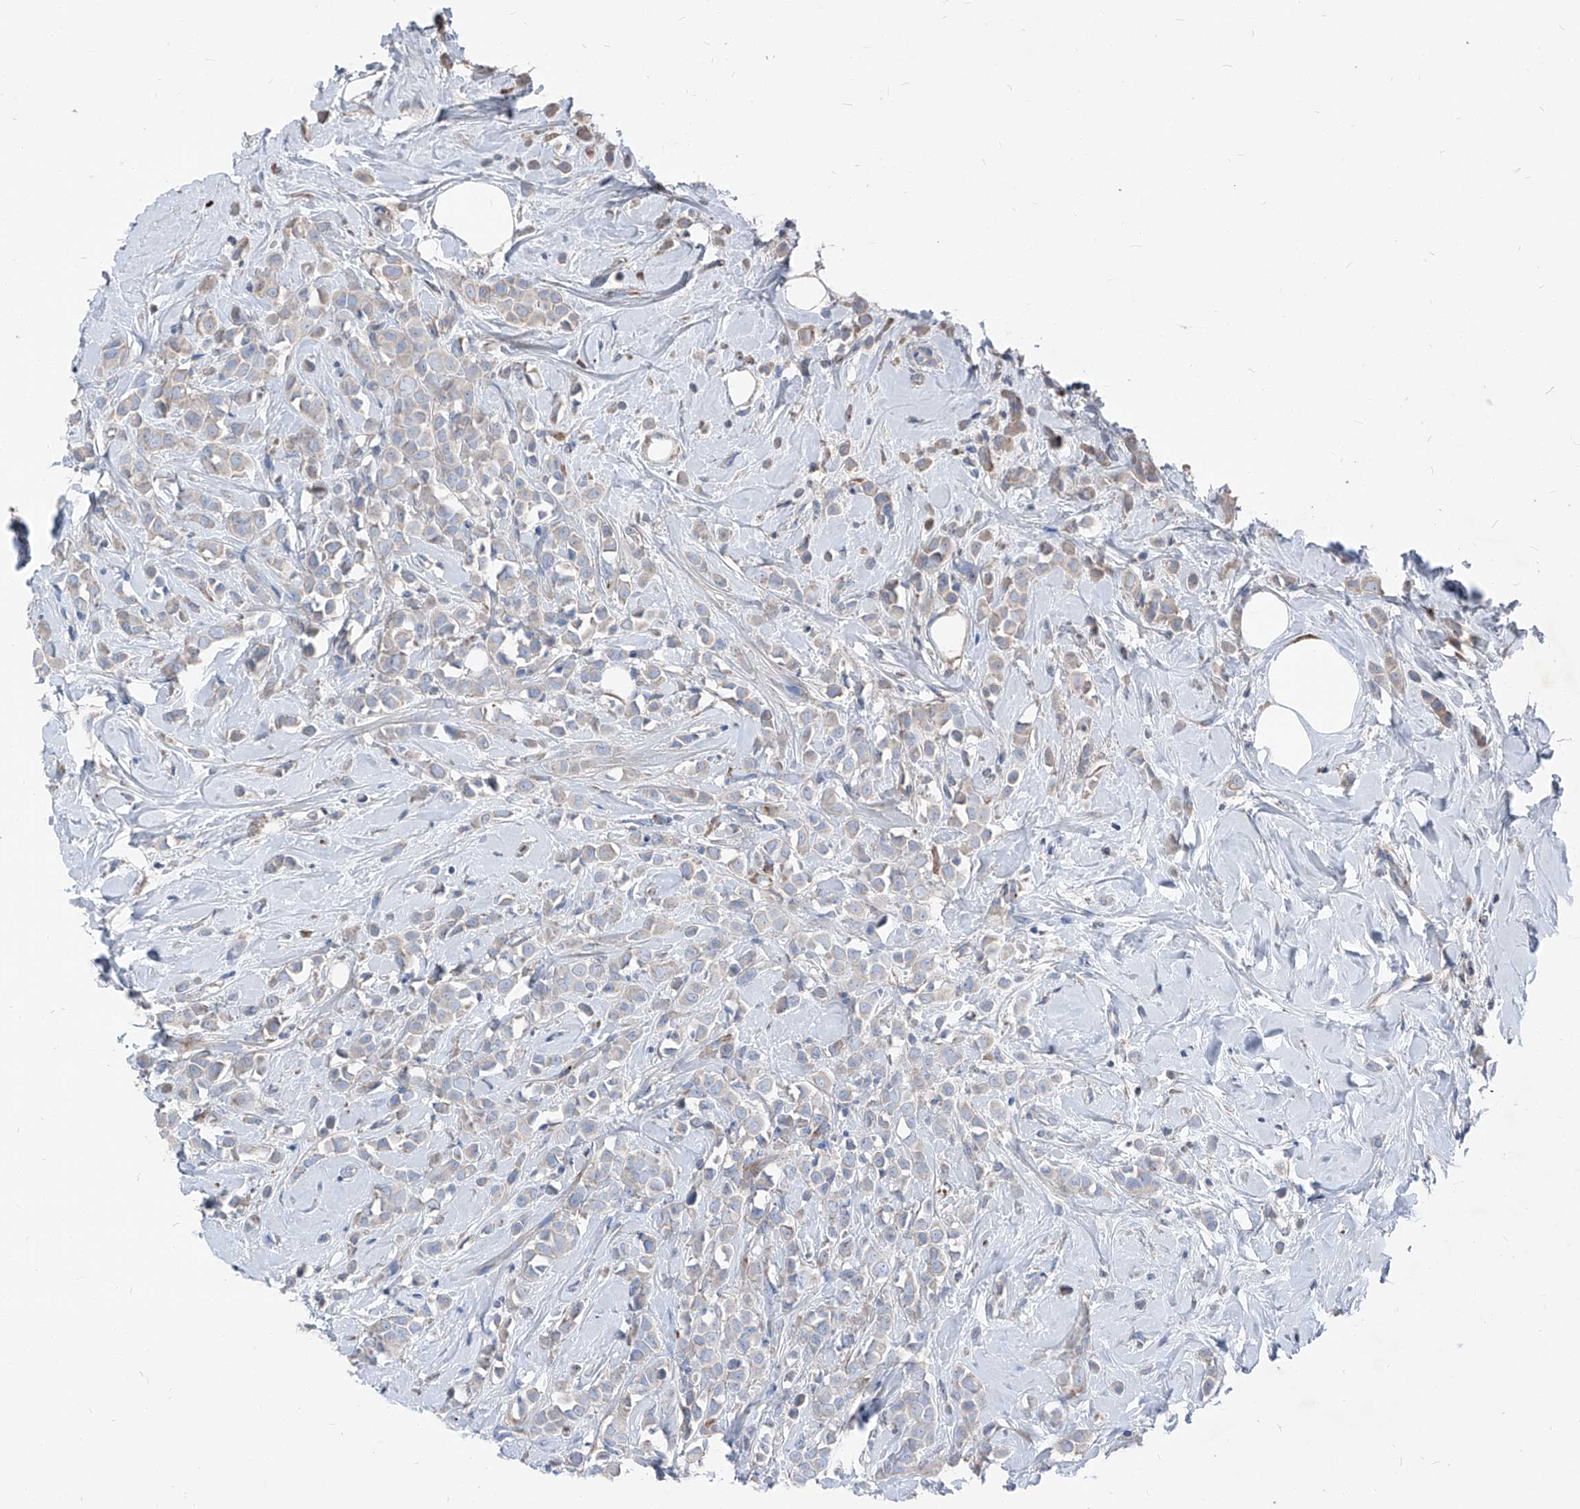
{"staining": {"intensity": "negative", "quantity": "none", "location": "none"}, "tissue": "breast cancer", "cell_type": "Tumor cells", "image_type": "cancer", "snomed": [{"axis": "morphology", "description": "Lobular carcinoma"}, {"axis": "topography", "description": "Breast"}], "caption": "Immunohistochemistry (IHC) of breast lobular carcinoma exhibits no staining in tumor cells.", "gene": "IFI27", "patient": {"sex": "female", "age": 47}}